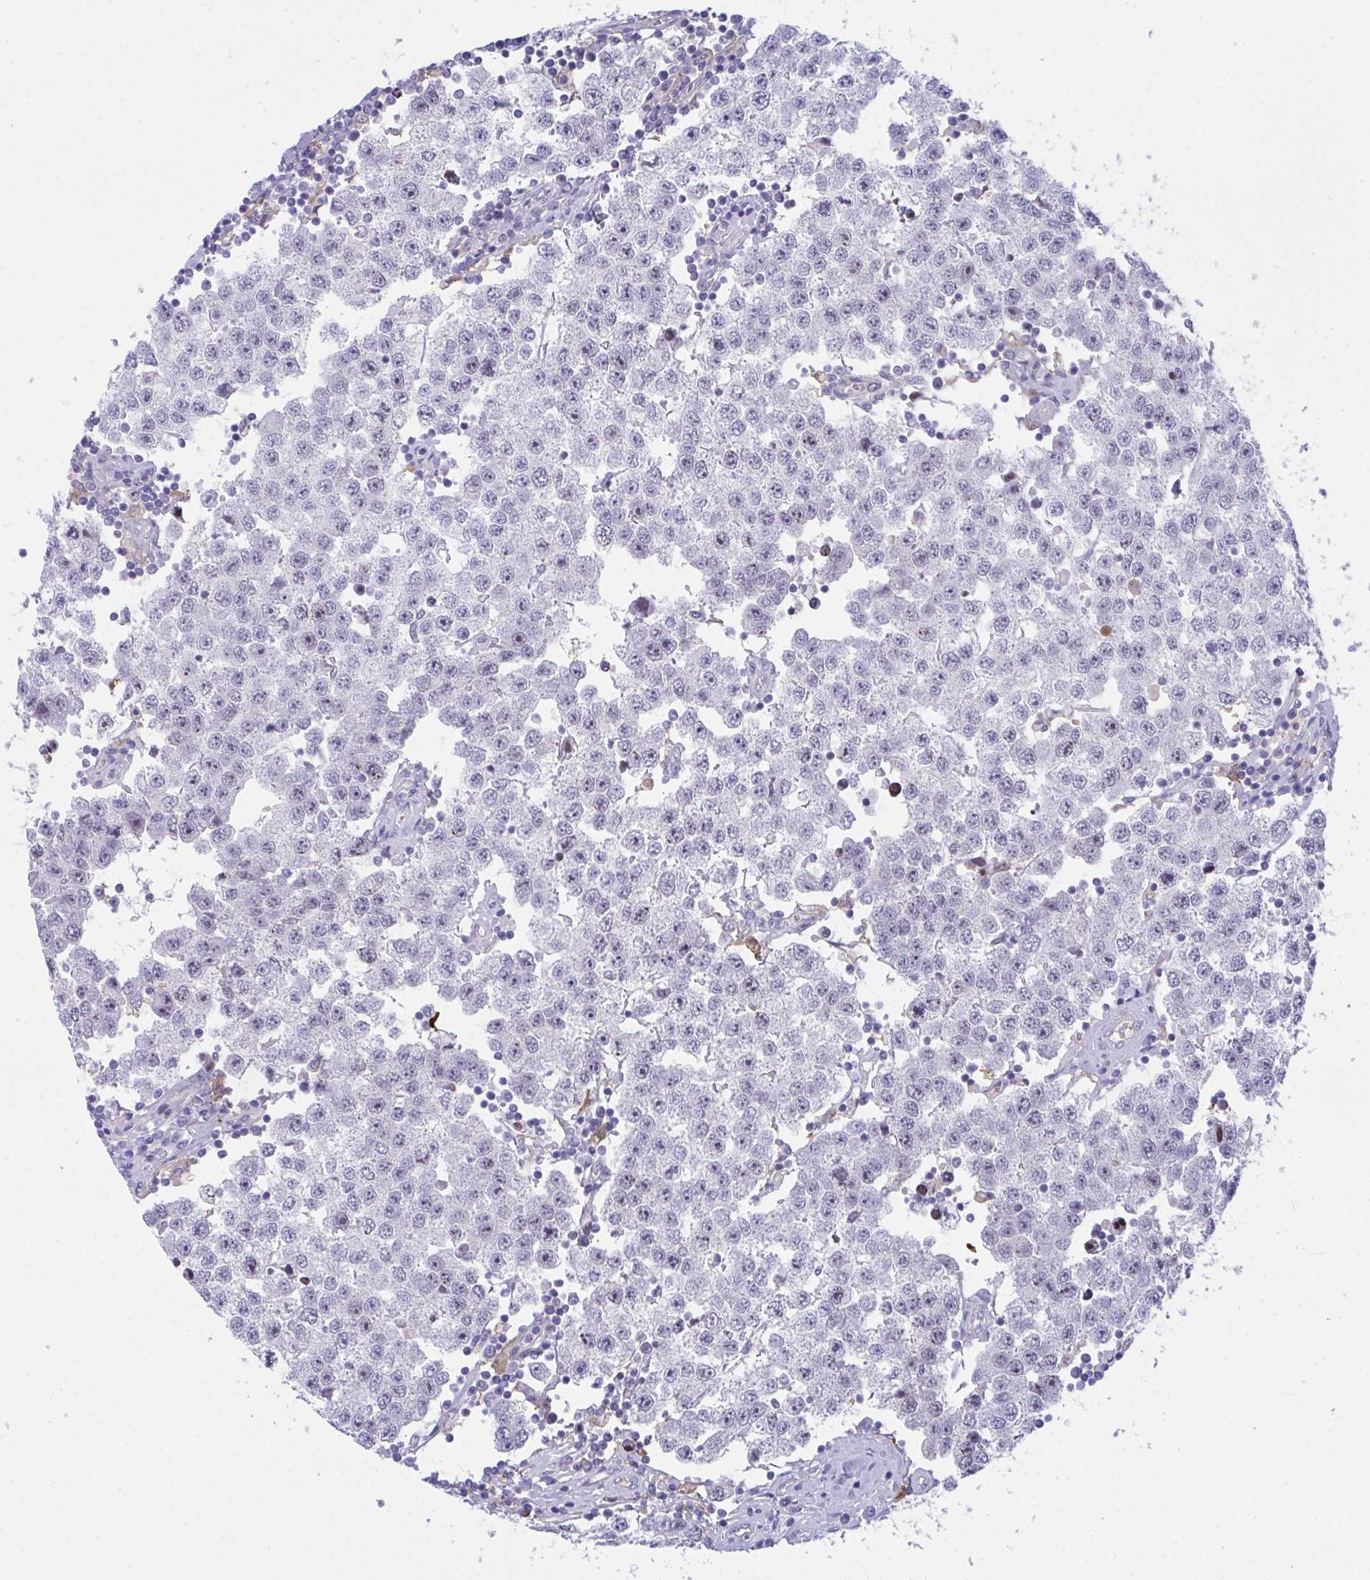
{"staining": {"intensity": "negative", "quantity": "none", "location": "none"}, "tissue": "testis cancer", "cell_type": "Tumor cells", "image_type": "cancer", "snomed": [{"axis": "morphology", "description": "Seminoma, NOS"}, {"axis": "topography", "description": "Testis"}], "caption": "Tumor cells are negative for protein expression in human testis seminoma.", "gene": "CENPQ", "patient": {"sex": "male", "age": 34}}